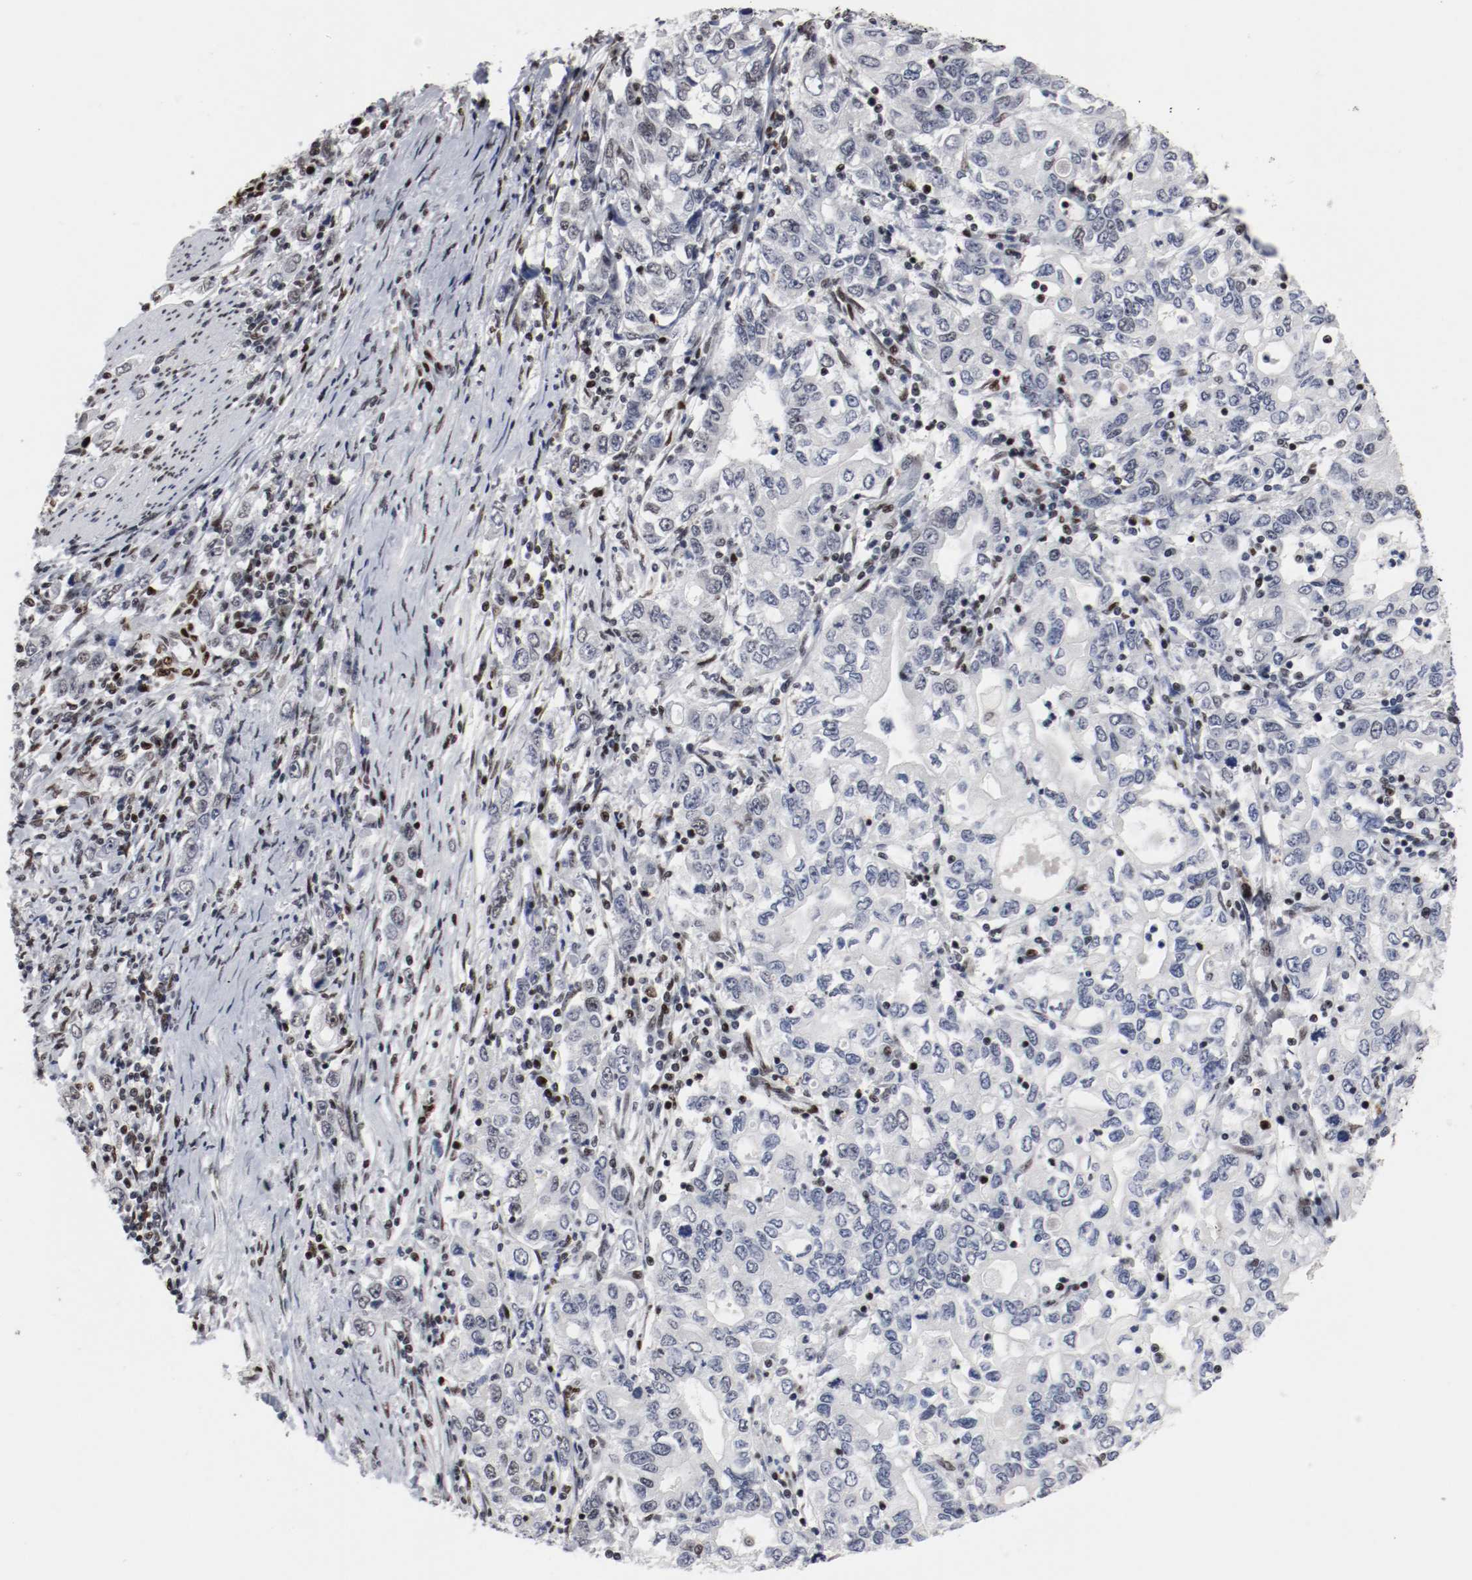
{"staining": {"intensity": "negative", "quantity": "none", "location": "none"}, "tissue": "stomach cancer", "cell_type": "Tumor cells", "image_type": "cancer", "snomed": [{"axis": "morphology", "description": "Adenocarcinoma, NOS"}, {"axis": "topography", "description": "Stomach, lower"}], "caption": "Stomach cancer (adenocarcinoma) stained for a protein using immunohistochemistry (IHC) shows no expression tumor cells.", "gene": "MEF2D", "patient": {"sex": "female", "age": 72}}